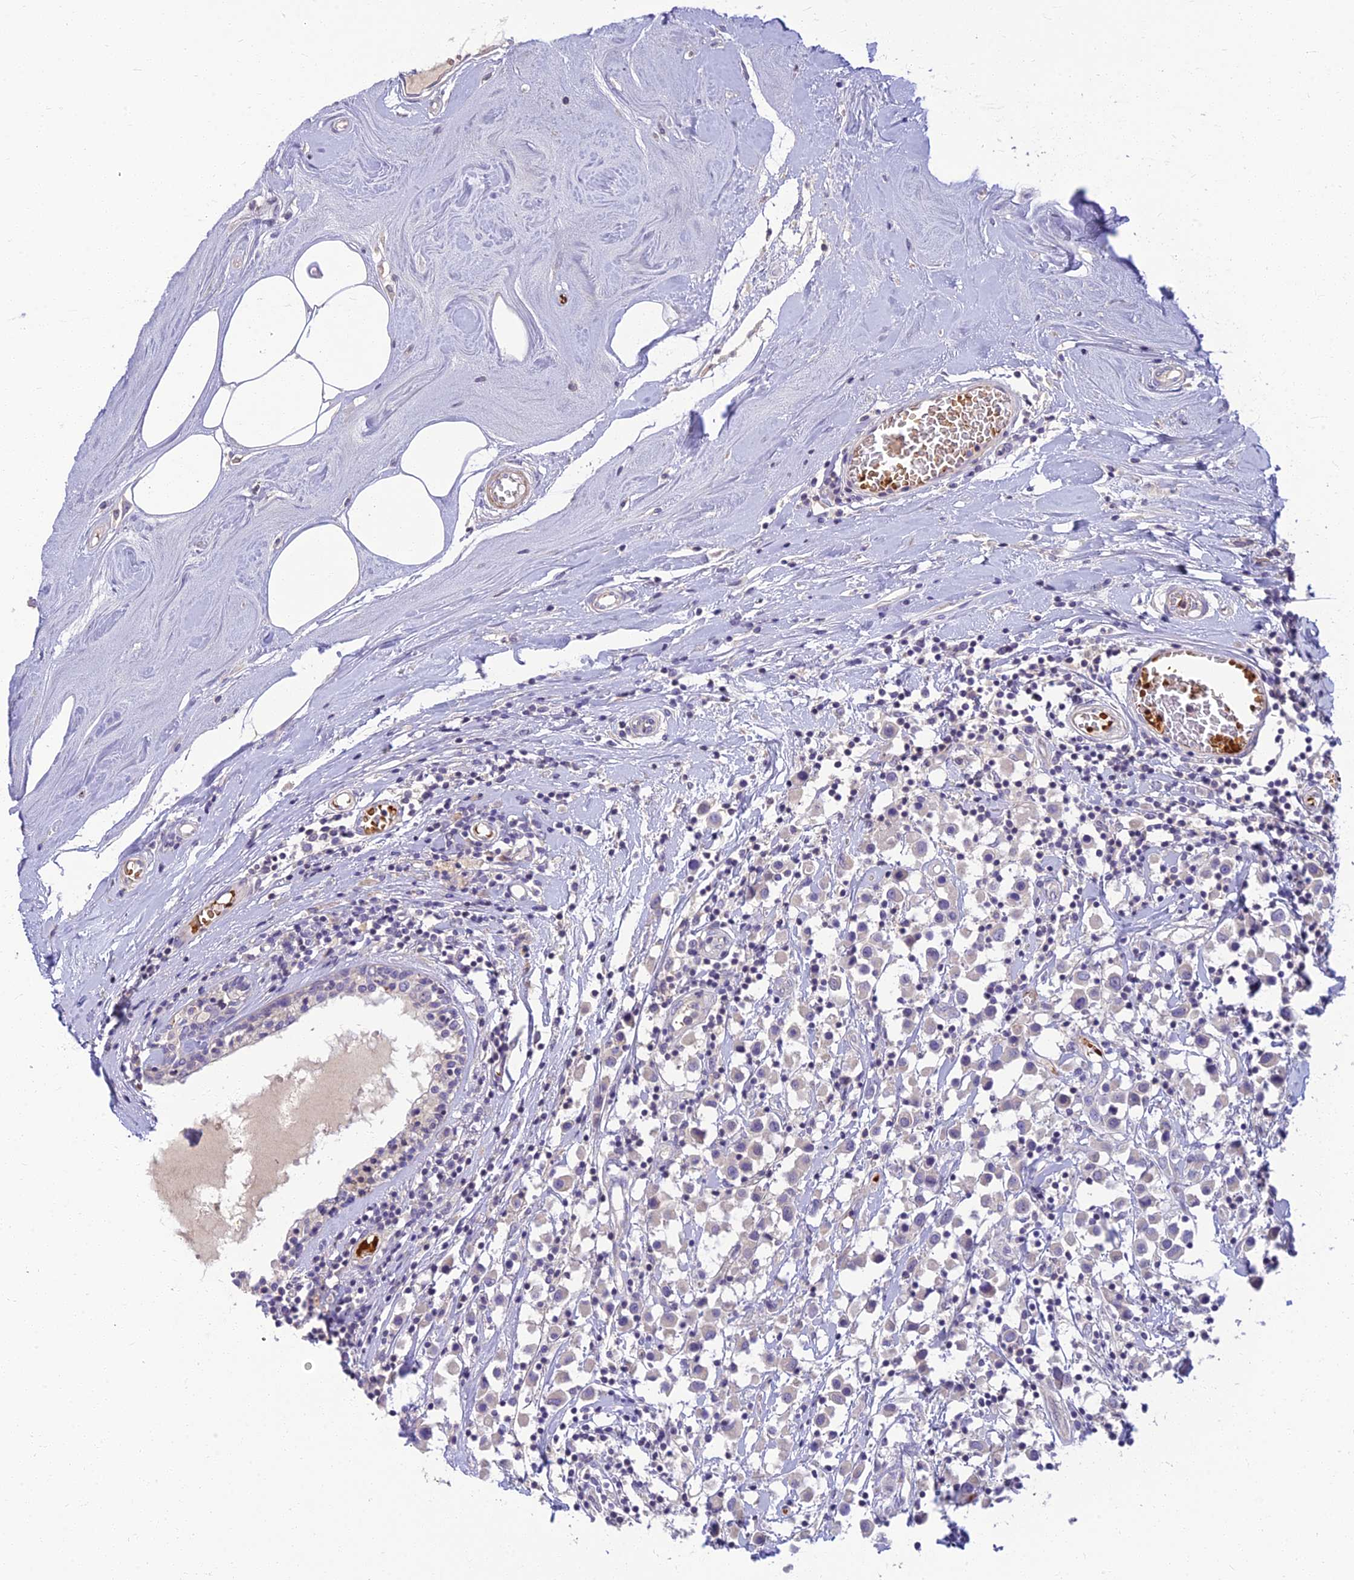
{"staining": {"intensity": "negative", "quantity": "none", "location": "none"}, "tissue": "breast cancer", "cell_type": "Tumor cells", "image_type": "cancer", "snomed": [{"axis": "morphology", "description": "Duct carcinoma"}, {"axis": "topography", "description": "Breast"}], "caption": "IHC of human breast cancer demonstrates no positivity in tumor cells. Brightfield microscopy of immunohistochemistry stained with DAB (brown) and hematoxylin (blue), captured at high magnification.", "gene": "CLIP4", "patient": {"sex": "female", "age": 61}}